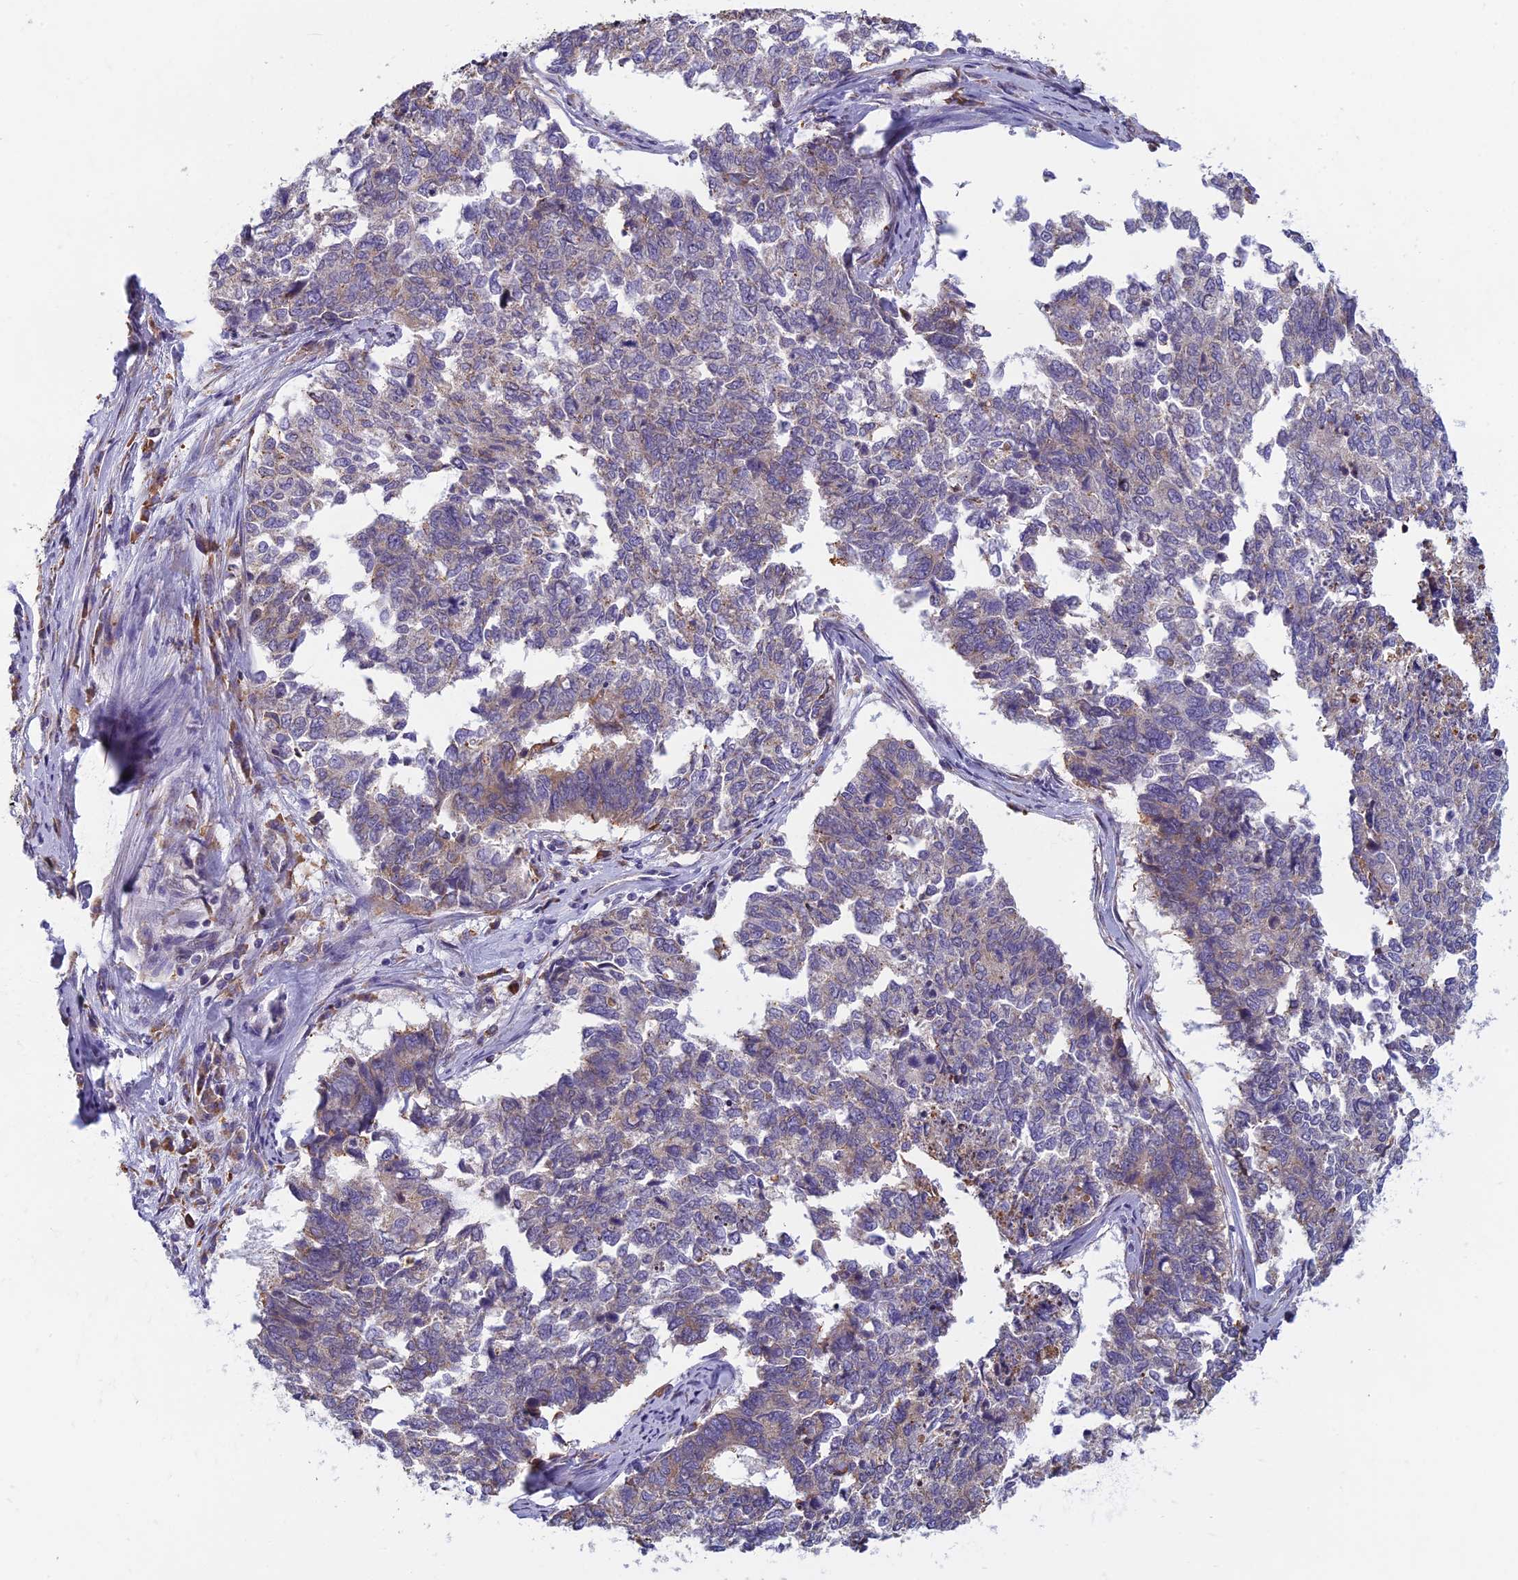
{"staining": {"intensity": "weak", "quantity": "<25%", "location": "cytoplasmic/membranous"}, "tissue": "cervical cancer", "cell_type": "Tumor cells", "image_type": "cancer", "snomed": [{"axis": "morphology", "description": "Squamous cell carcinoma, NOS"}, {"axis": "topography", "description": "Cervix"}], "caption": "The immunohistochemistry (IHC) histopathology image has no significant staining in tumor cells of cervical cancer tissue.", "gene": "DDX51", "patient": {"sex": "female", "age": 63}}